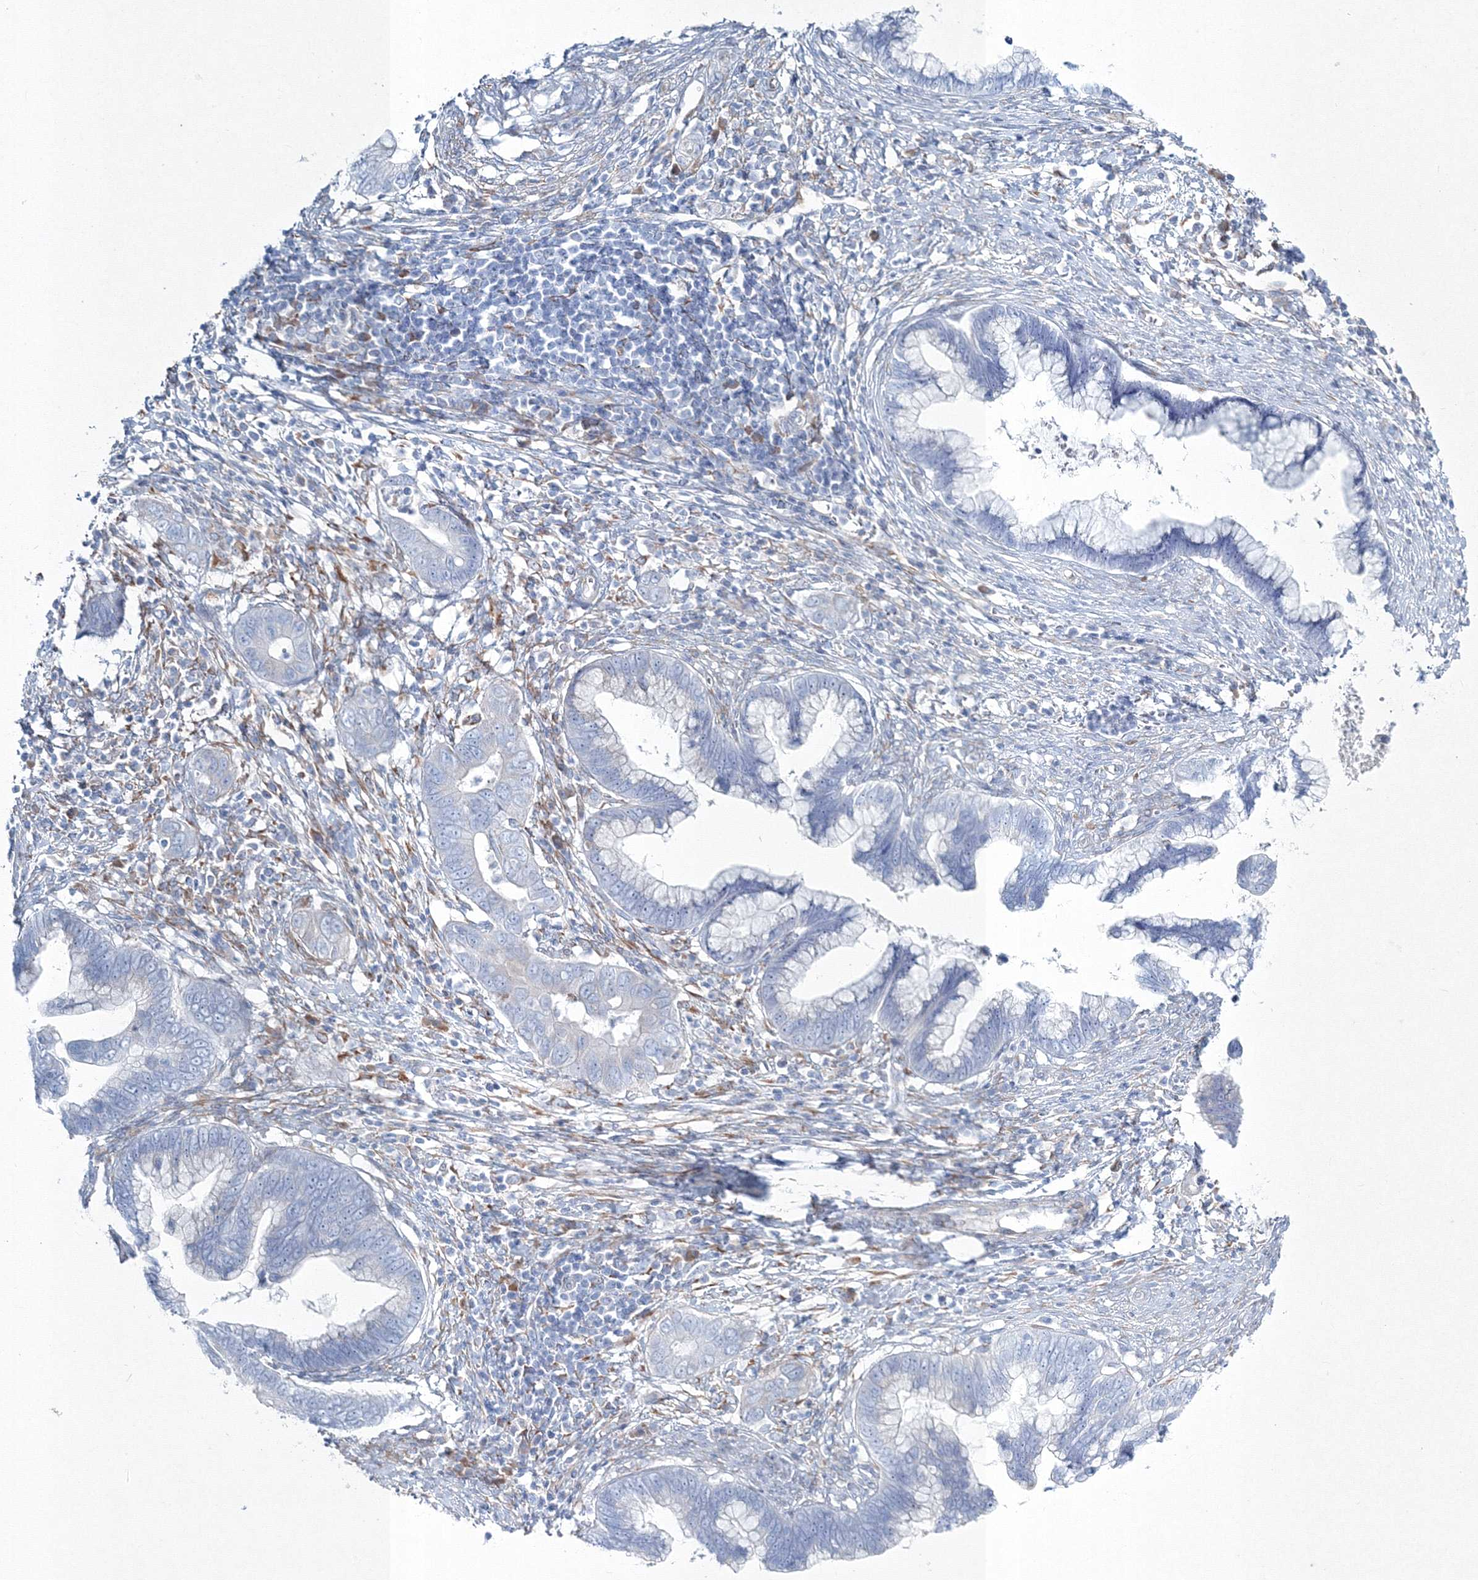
{"staining": {"intensity": "negative", "quantity": "none", "location": "none"}, "tissue": "cervical cancer", "cell_type": "Tumor cells", "image_type": "cancer", "snomed": [{"axis": "morphology", "description": "Adenocarcinoma, NOS"}, {"axis": "topography", "description": "Cervix"}], "caption": "The immunohistochemistry histopathology image has no significant staining in tumor cells of cervical cancer (adenocarcinoma) tissue.", "gene": "RCN1", "patient": {"sex": "female", "age": 44}}